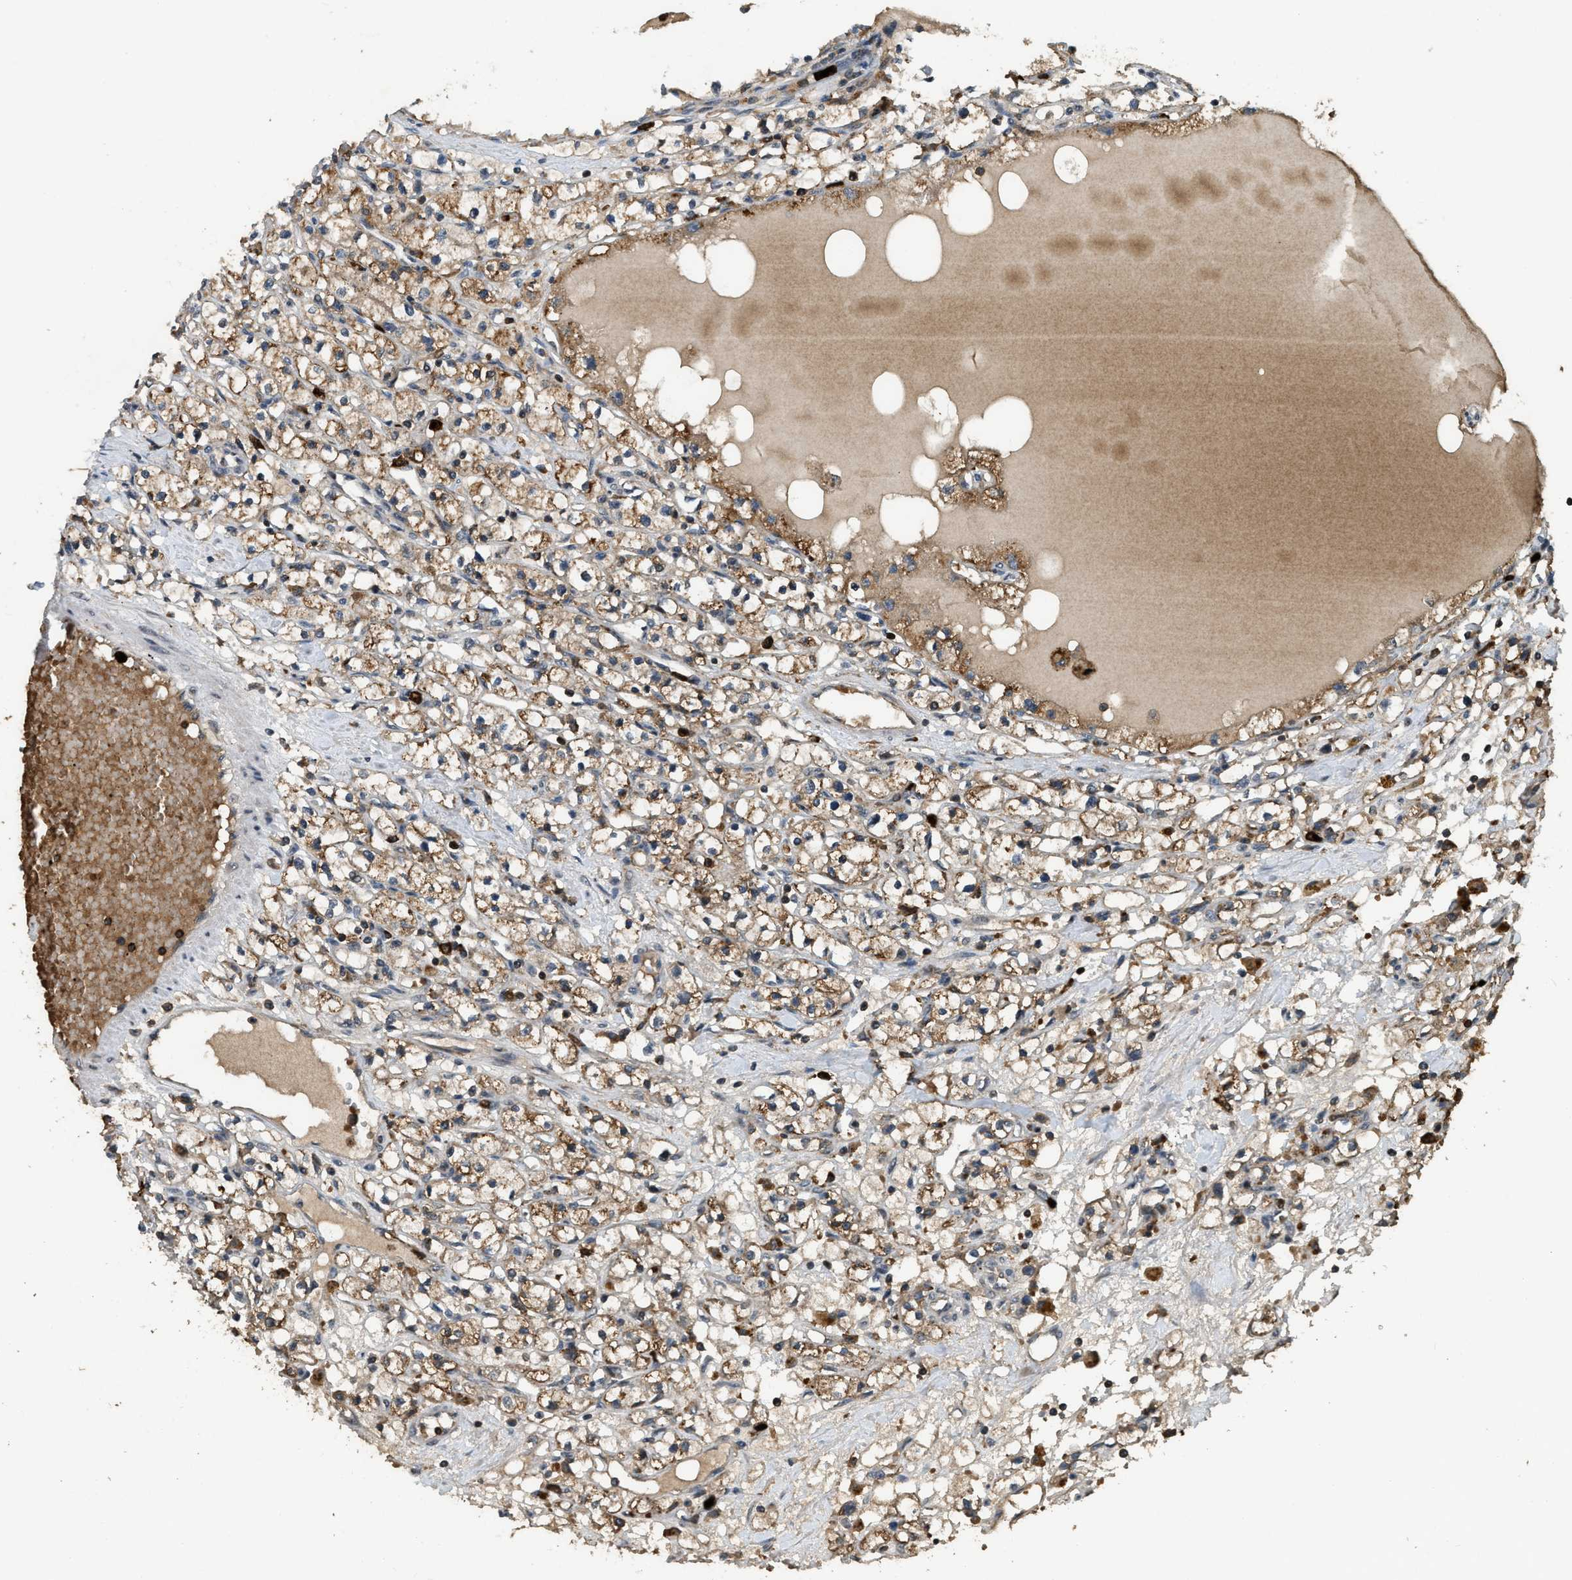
{"staining": {"intensity": "moderate", "quantity": ">75%", "location": "cytoplasmic/membranous"}, "tissue": "renal cancer", "cell_type": "Tumor cells", "image_type": "cancer", "snomed": [{"axis": "morphology", "description": "Adenocarcinoma, NOS"}, {"axis": "topography", "description": "Kidney"}], "caption": "Human adenocarcinoma (renal) stained for a protein (brown) shows moderate cytoplasmic/membranous positive expression in approximately >75% of tumor cells.", "gene": "RNF141", "patient": {"sex": "male", "age": 56}}